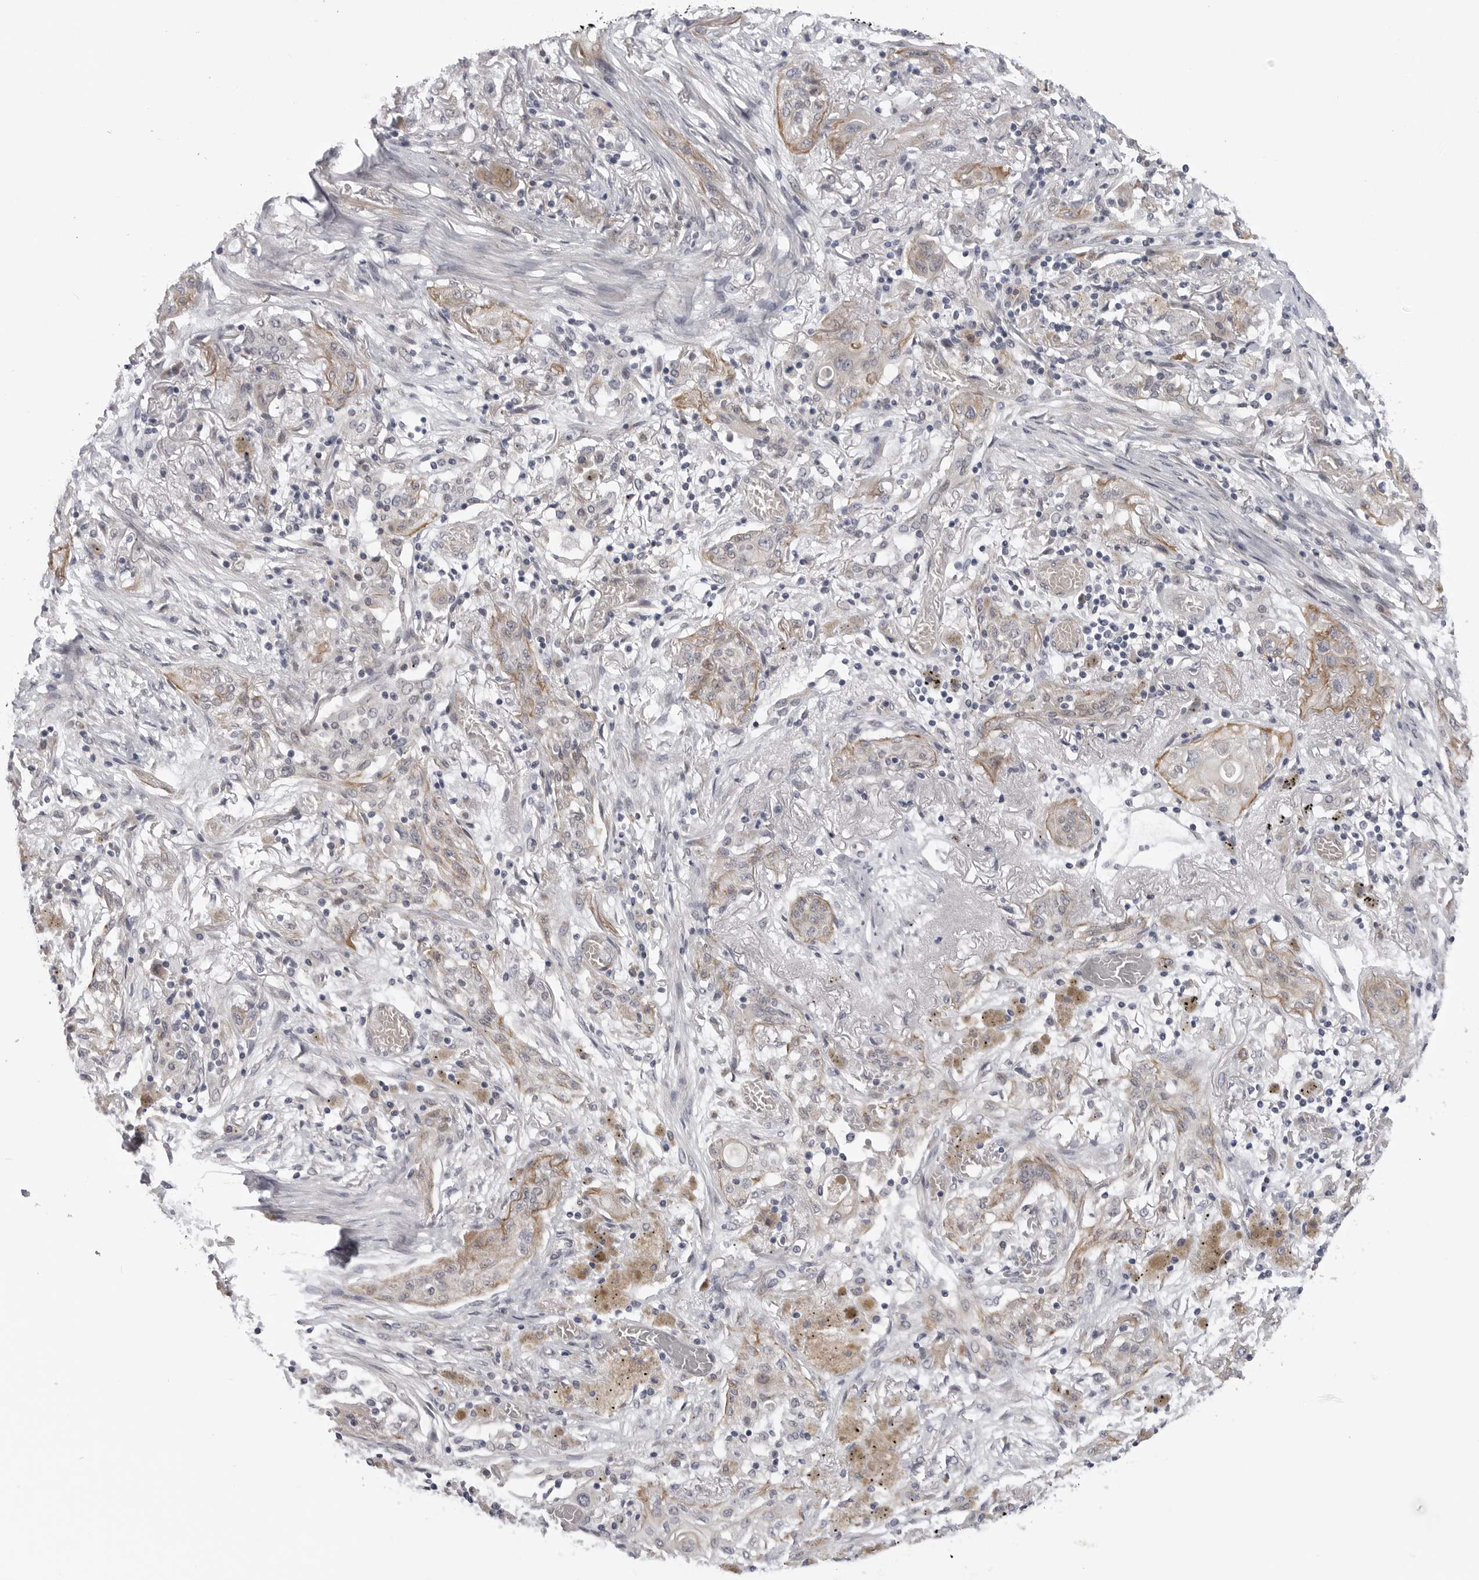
{"staining": {"intensity": "weak", "quantity": "<25%", "location": "cytoplasmic/membranous"}, "tissue": "lung cancer", "cell_type": "Tumor cells", "image_type": "cancer", "snomed": [{"axis": "morphology", "description": "Squamous cell carcinoma, NOS"}, {"axis": "topography", "description": "Lung"}], "caption": "An image of squamous cell carcinoma (lung) stained for a protein displays no brown staining in tumor cells.", "gene": "LRRC45", "patient": {"sex": "female", "age": 47}}